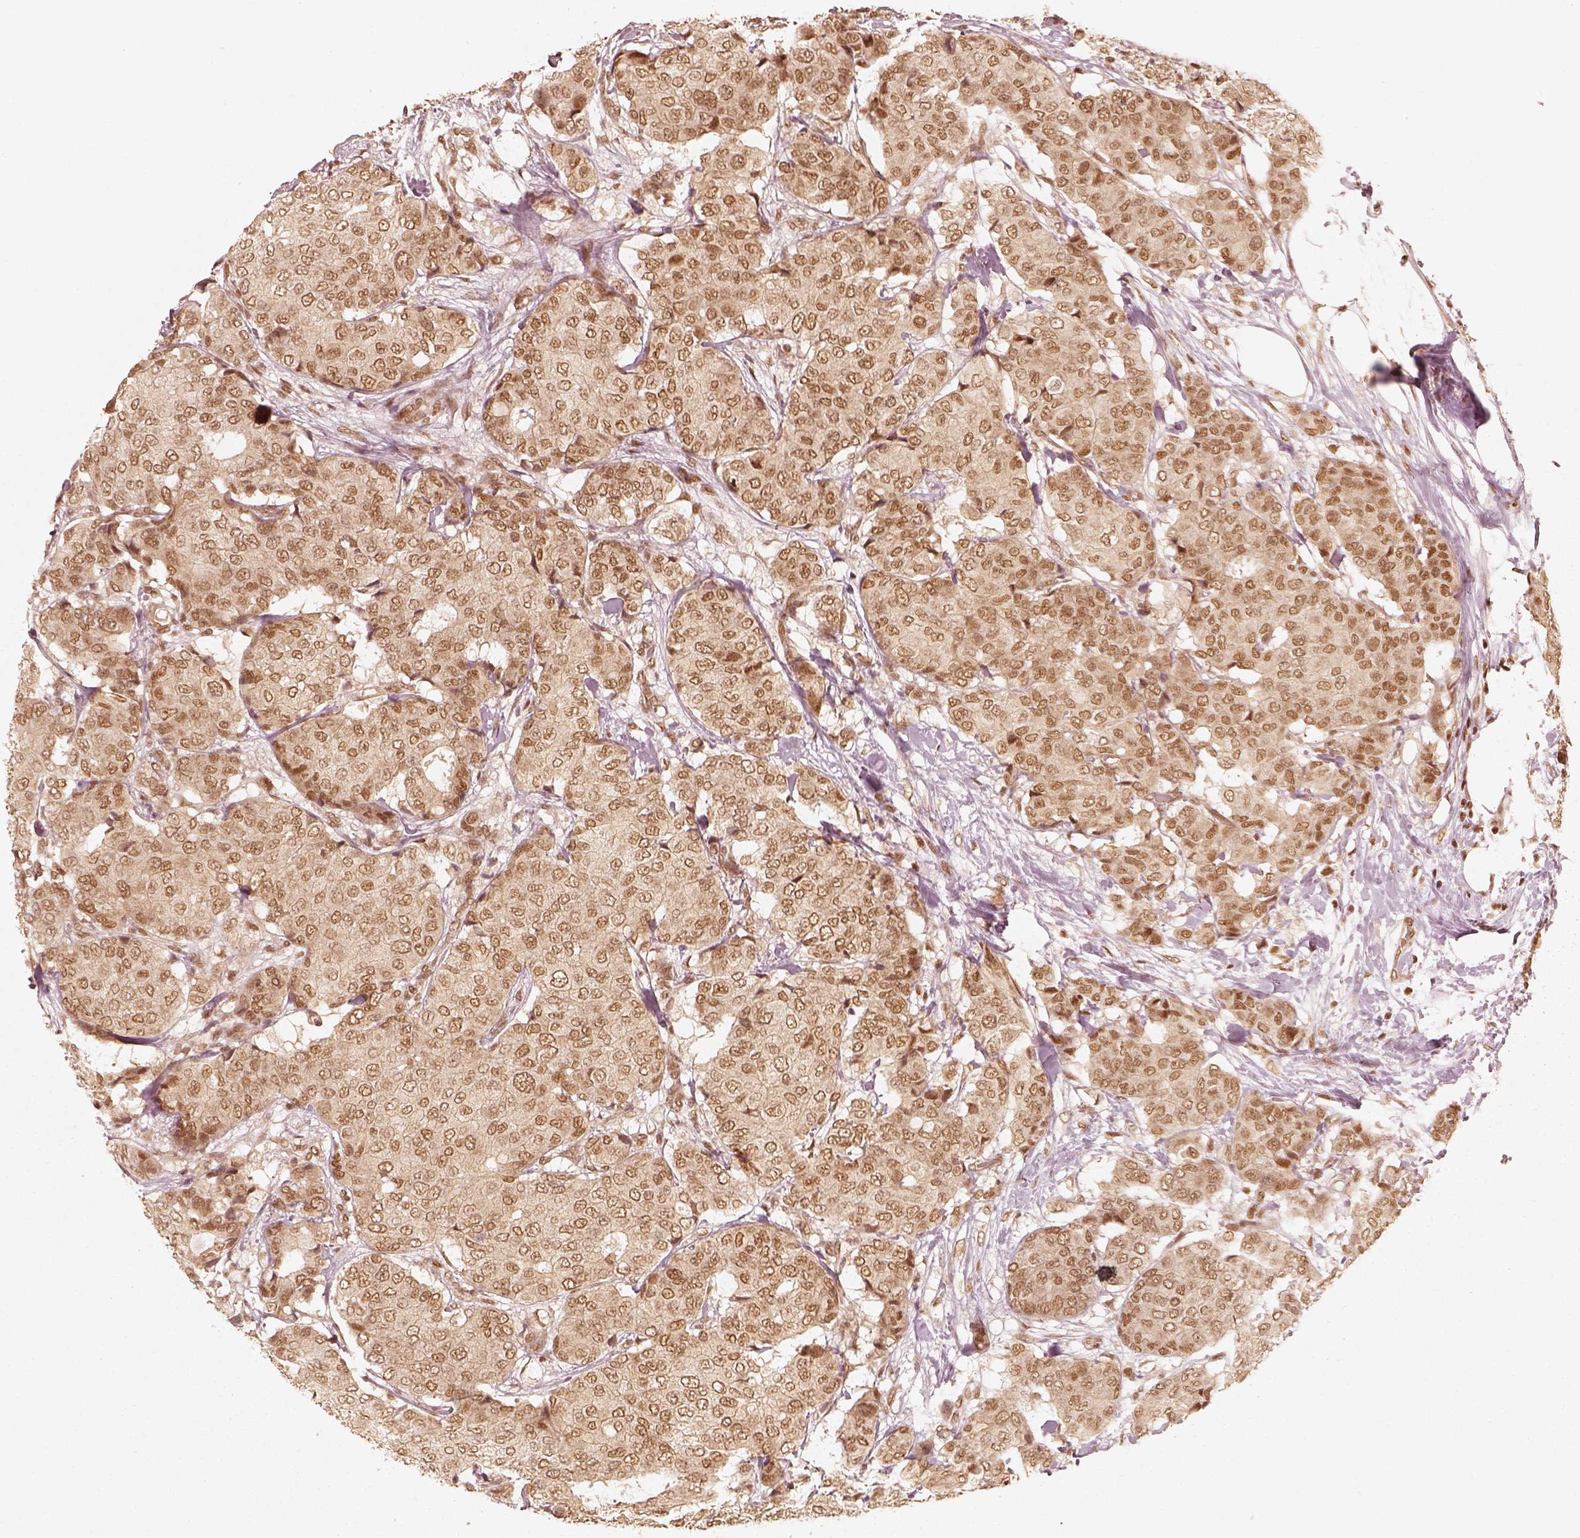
{"staining": {"intensity": "moderate", "quantity": ">75%", "location": "nuclear"}, "tissue": "breast cancer", "cell_type": "Tumor cells", "image_type": "cancer", "snomed": [{"axis": "morphology", "description": "Duct carcinoma"}, {"axis": "topography", "description": "Breast"}], "caption": "High-power microscopy captured an immunohistochemistry (IHC) micrograph of breast cancer (invasive ductal carcinoma), revealing moderate nuclear staining in about >75% of tumor cells.", "gene": "GMEB2", "patient": {"sex": "female", "age": 75}}